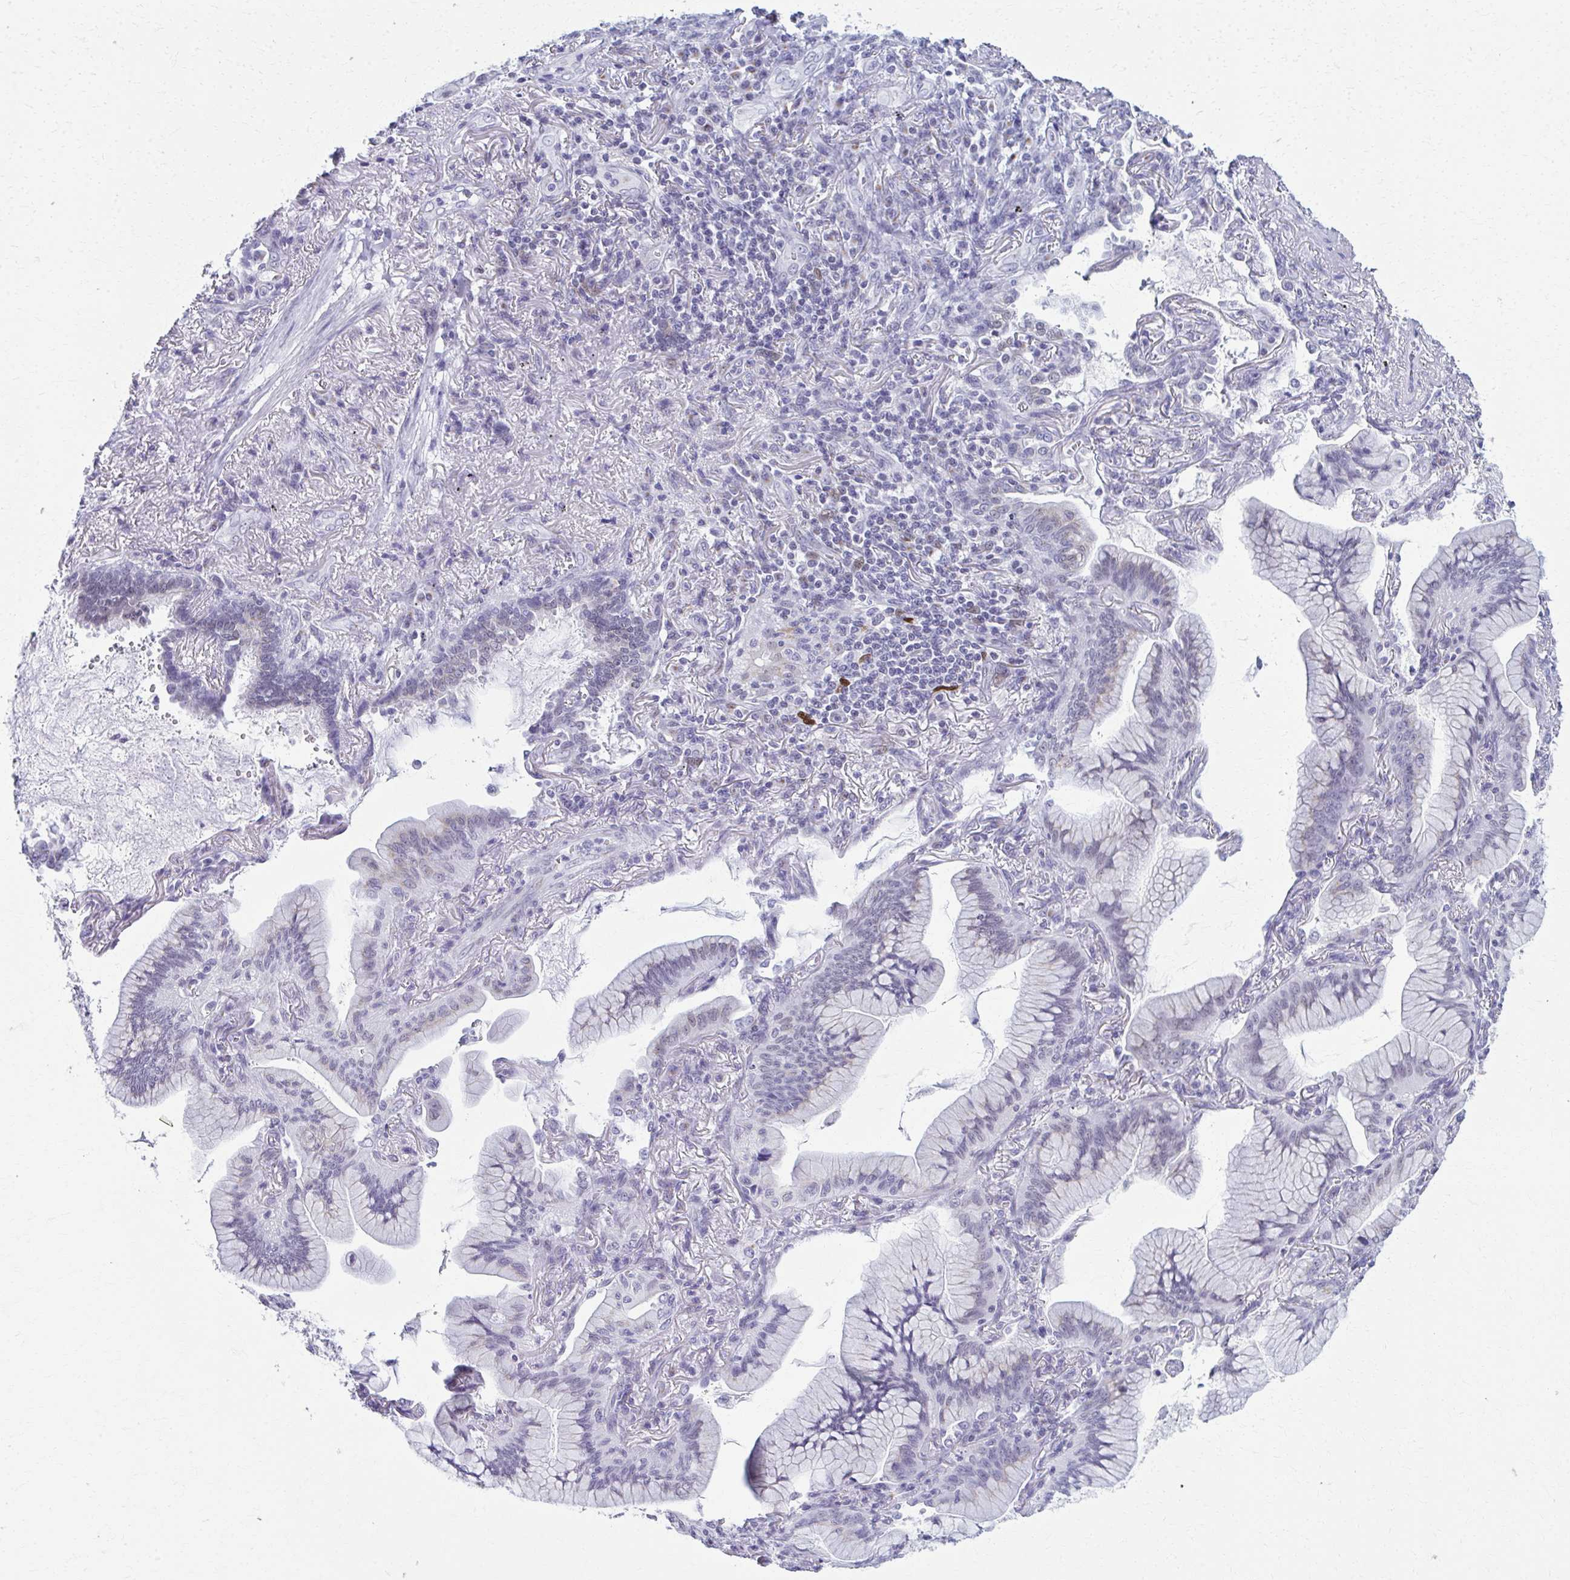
{"staining": {"intensity": "negative", "quantity": "none", "location": "none"}, "tissue": "lung cancer", "cell_type": "Tumor cells", "image_type": "cancer", "snomed": [{"axis": "morphology", "description": "Adenocarcinoma, NOS"}, {"axis": "topography", "description": "Lung"}], "caption": "An IHC micrograph of lung cancer (adenocarcinoma) is shown. There is no staining in tumor cells of lung cancer (adenocarcinoma). (DAB immunohistochemistry (IHC), high magnification).", "gene": "SCLY", "patient": {"sex": "male", "age": 77}}